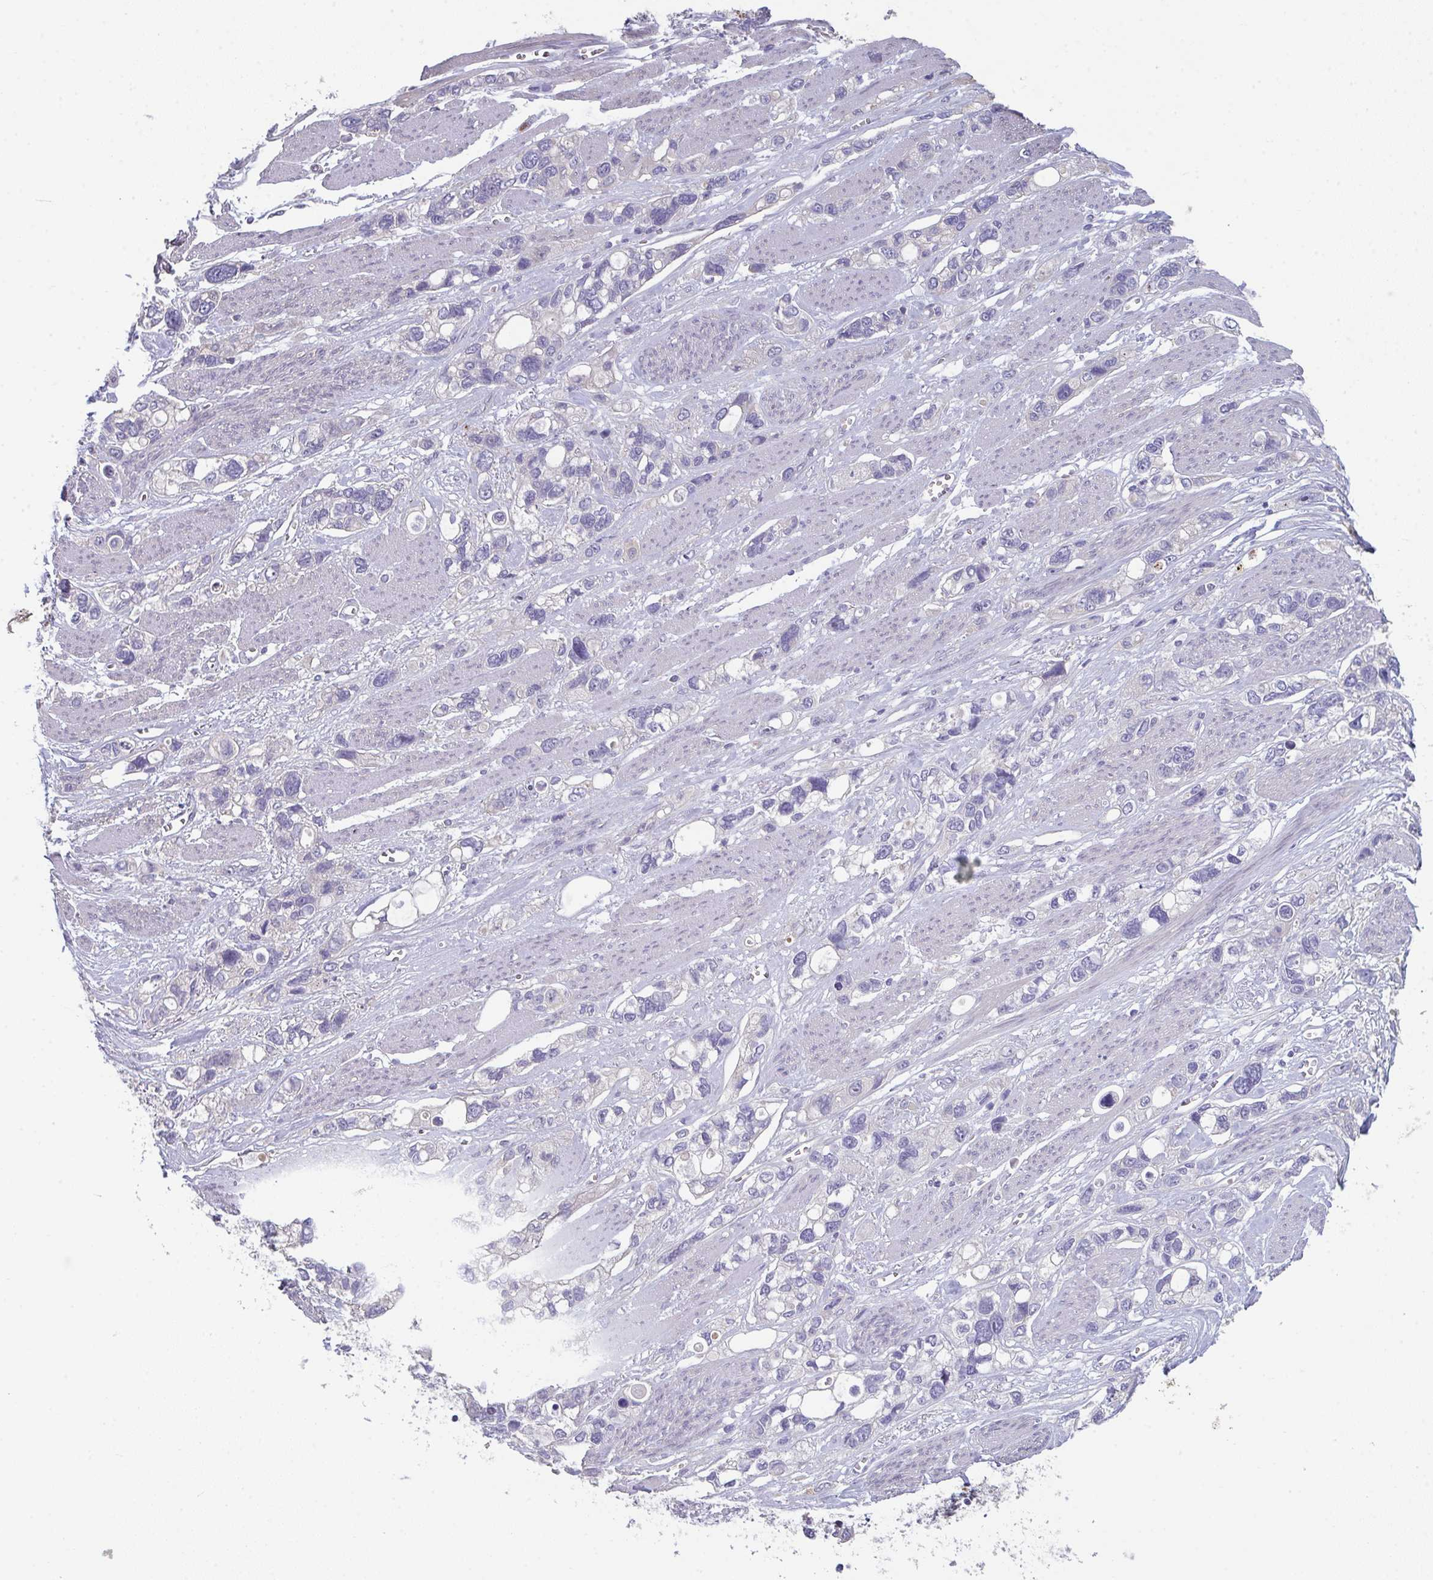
{"staining": {"intensity": "weak", "quantity": "<25%", "location": "cytoplasmic/membranous"}, "tissue": "stomach cancer", "cell_type": "Tumor cells", "image_type": "cancer", "snomed": [{"axis": "morphology", "description": "Adenocarcinoma, NOS"}, {"axis": "topography", "description": "Stomach, upper"}], "caption": "Image shows no significant protein expression in tumor cells of stomach cancer (adenocarcinoma). (Stains: DAB (3,3'-diaminobenzidine) immunohistochemistry with hematoxylin counter stain, Microscopy: brightfield microscopy at high magnification).", "gene": "RIOK1", "patient": {"sex": "female", "age": 81}}